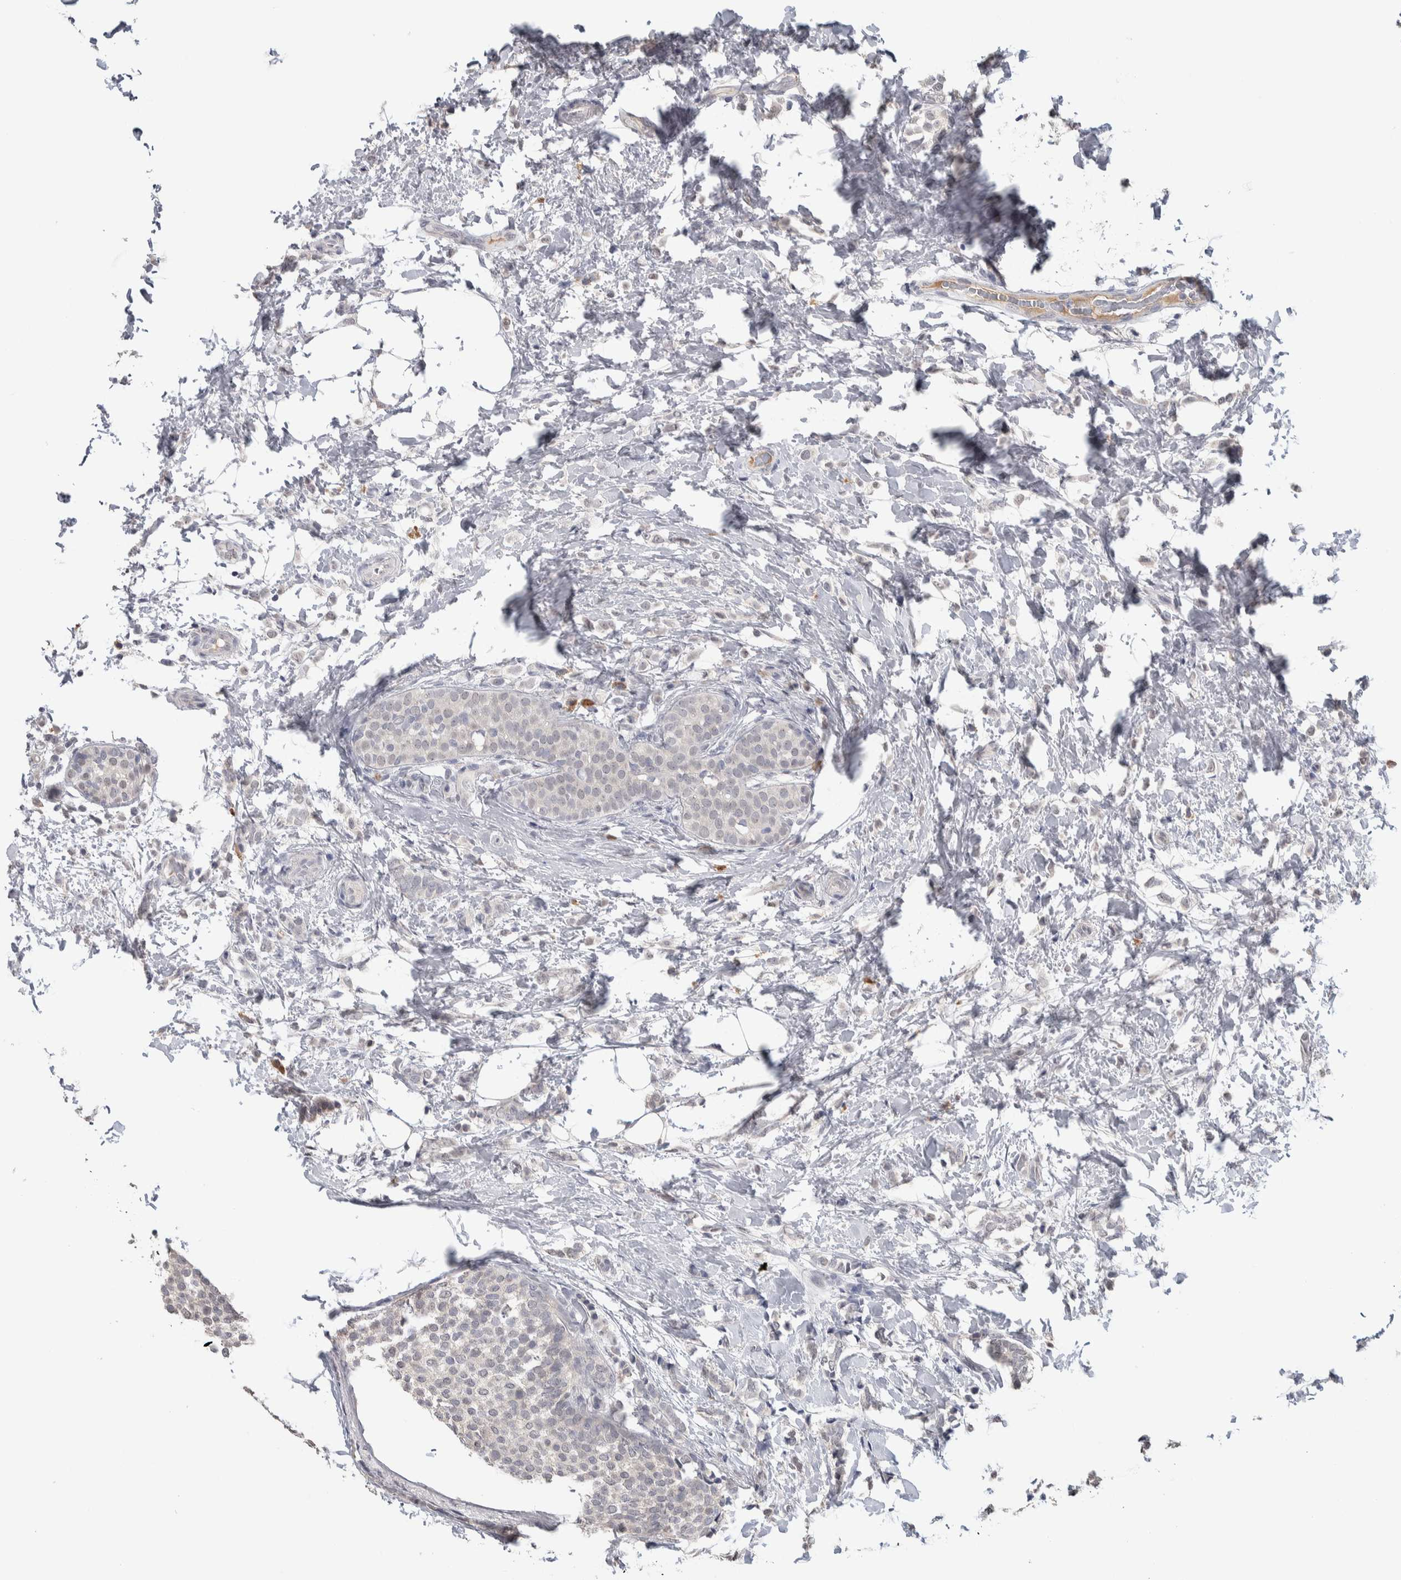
{"staining": {"intensity": "negative", "quantity": "none", "location": "none"}, "tissue": "breast cancer", "cell_type": "Tumor cells", "image_type": "cancer", "snomed": [{"axis": "morphology", "description": "Lobular carcinoma"}, {"axis": "topography", "description": "Breast"}], "caption": "Immunohistochemistry (IHC) of lobular carcinoma (breast) demonstrates no staining in tumor cells.", "gene": "TMEM102", "patient": {"sex": "female", "age": 50}}